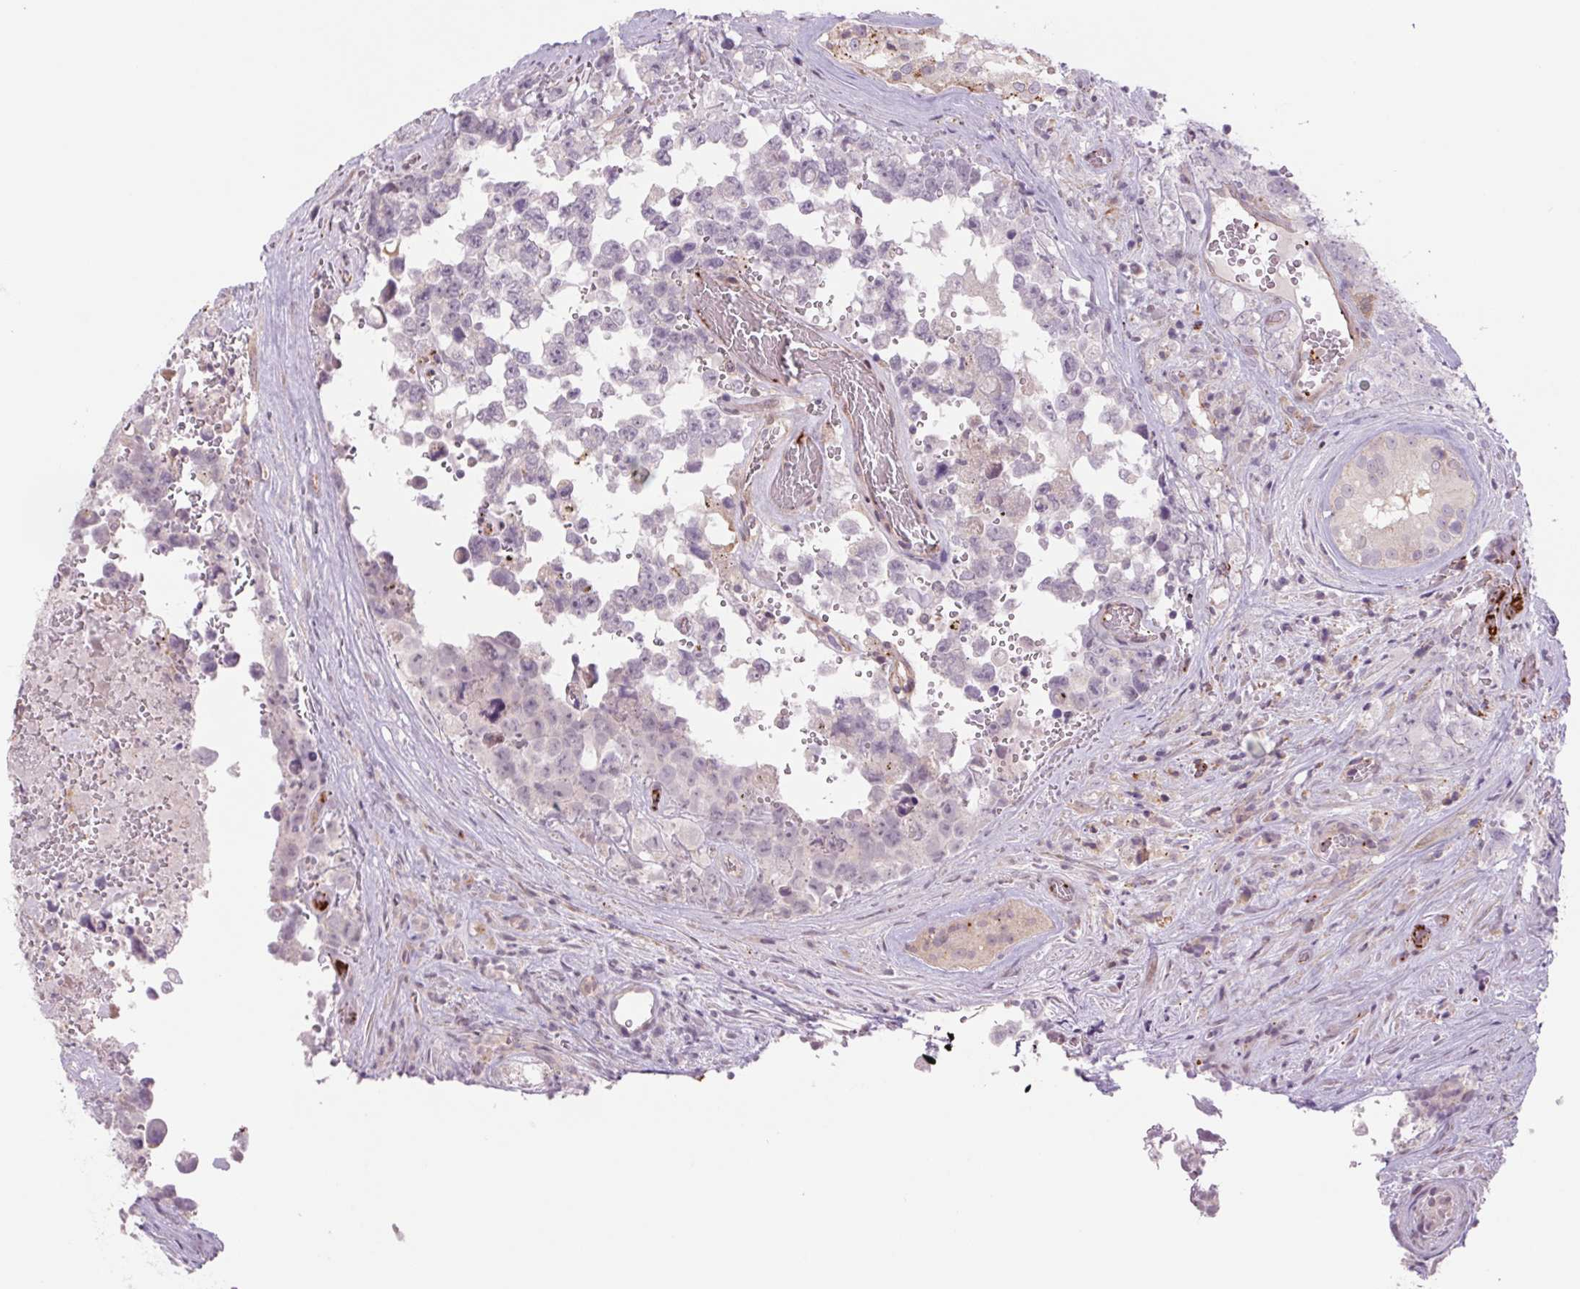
{"staining": {"intensity": "negative", "quantity": "none", "location": "none"}, "tissue": "testis cancer", "cell_type": "Tumor cells", "image_type": "cancer", "snomed": [{"axis": "morphology", "description": "Carcinoma, Embryonal, NOS"}, {"axis": "topography", "description": "Testis"}], "caption": "Testis embryonal carcinoma was stained to show a protein in brown. There is no significant expression in tumor cells.", "gene": "MS4A13", "patient": {"sex": "male", "age": 18}}